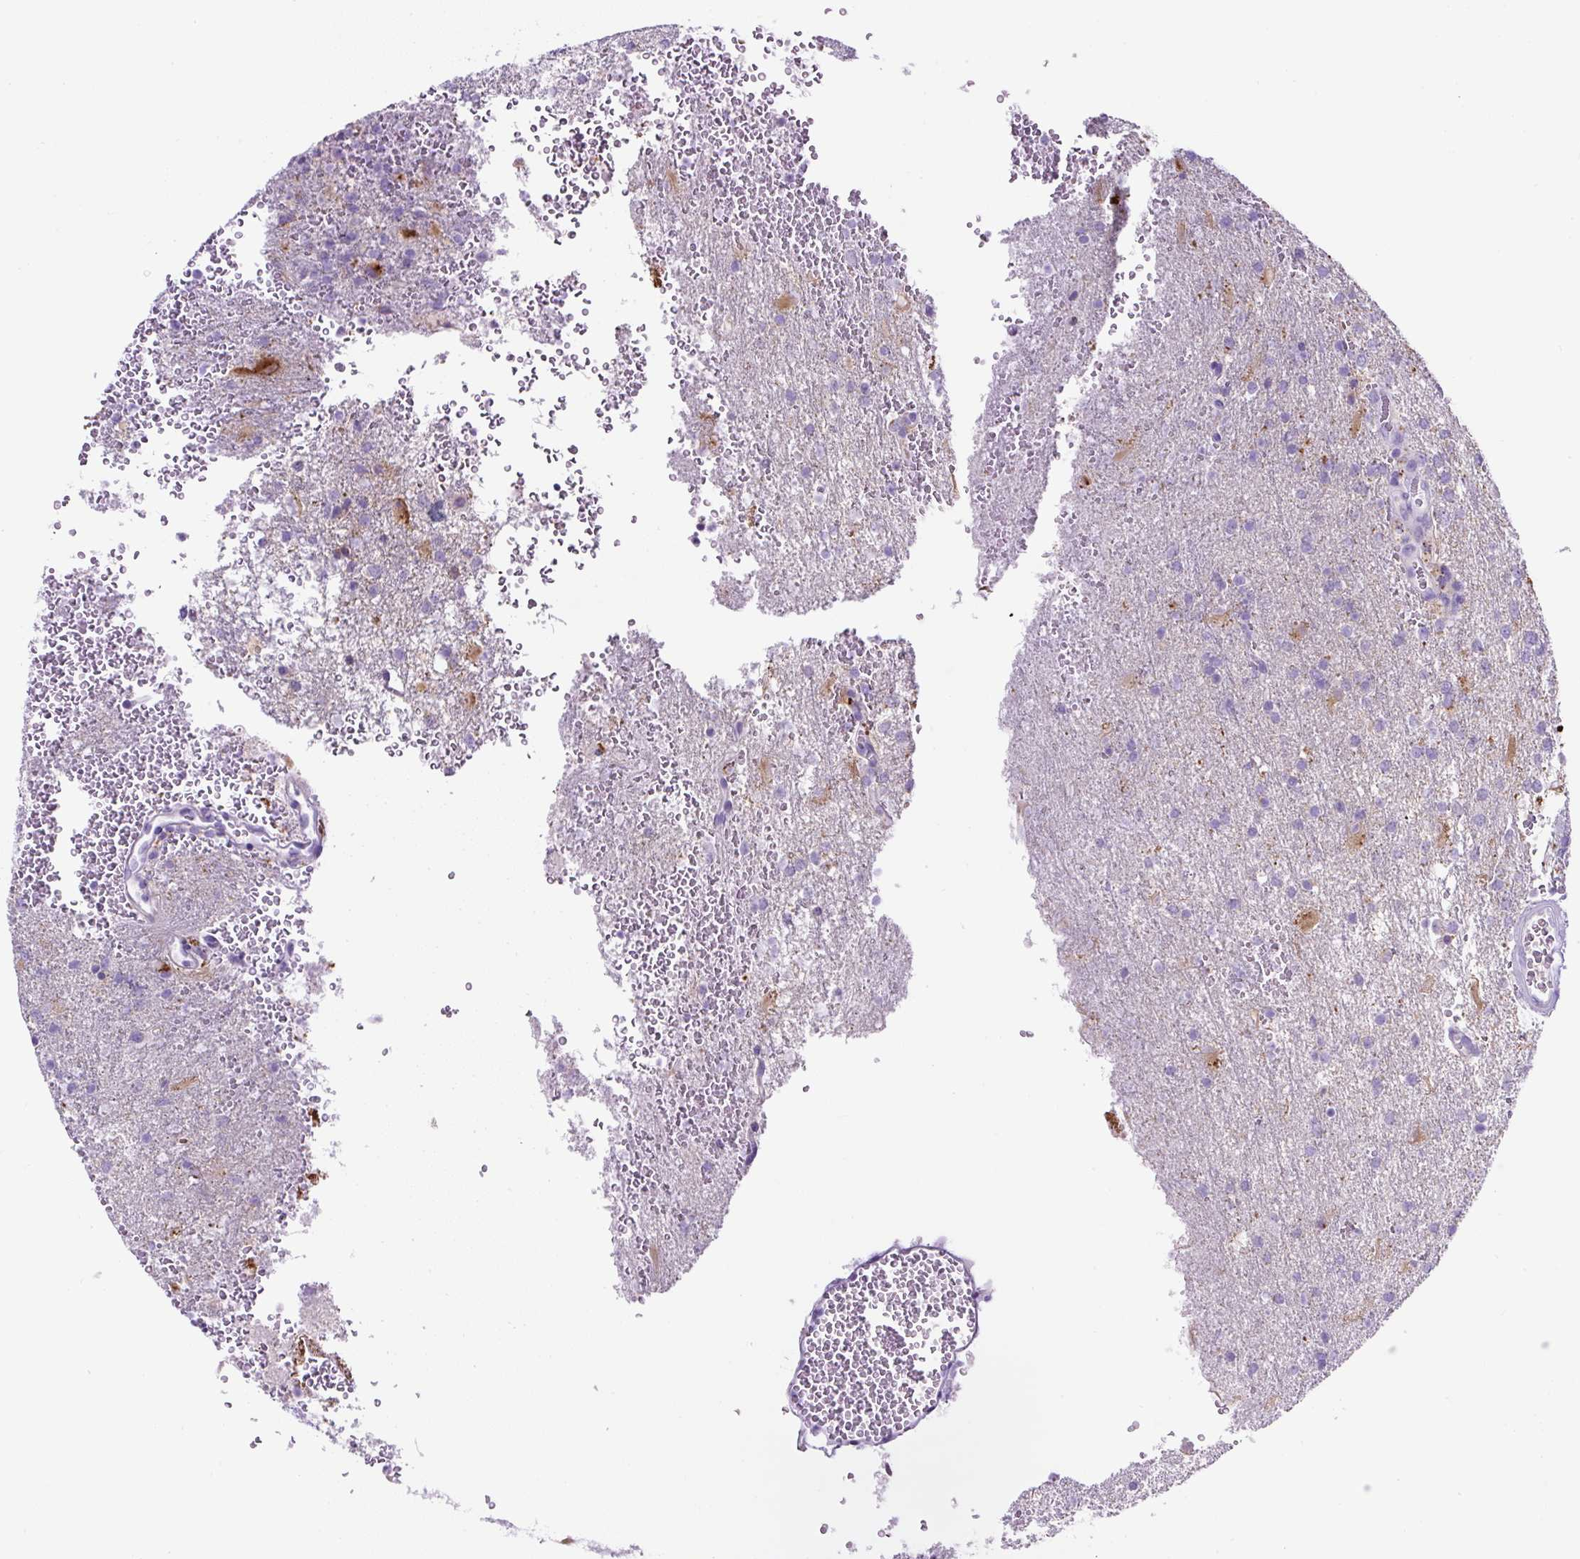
{"staining": {"intensity": "moderate", "quantity": "<25%", "location": "cytoplasmic/membranous"}, "tissue": "glioma", "cell_type": "Tumor cells", "image_type": "cancer", "snomed": [{"axis": "morphology", "description": "Glioma, malignant, High grade"}, {"axis": "topography", "description": "Brain"}], "caption": "A brown stain highlights moderate cytoplasmic/membranous staining of a protein in glioma tumor cells.", "gene": "TMEM200B", "patient": {"sex": "female", "age": 74}}